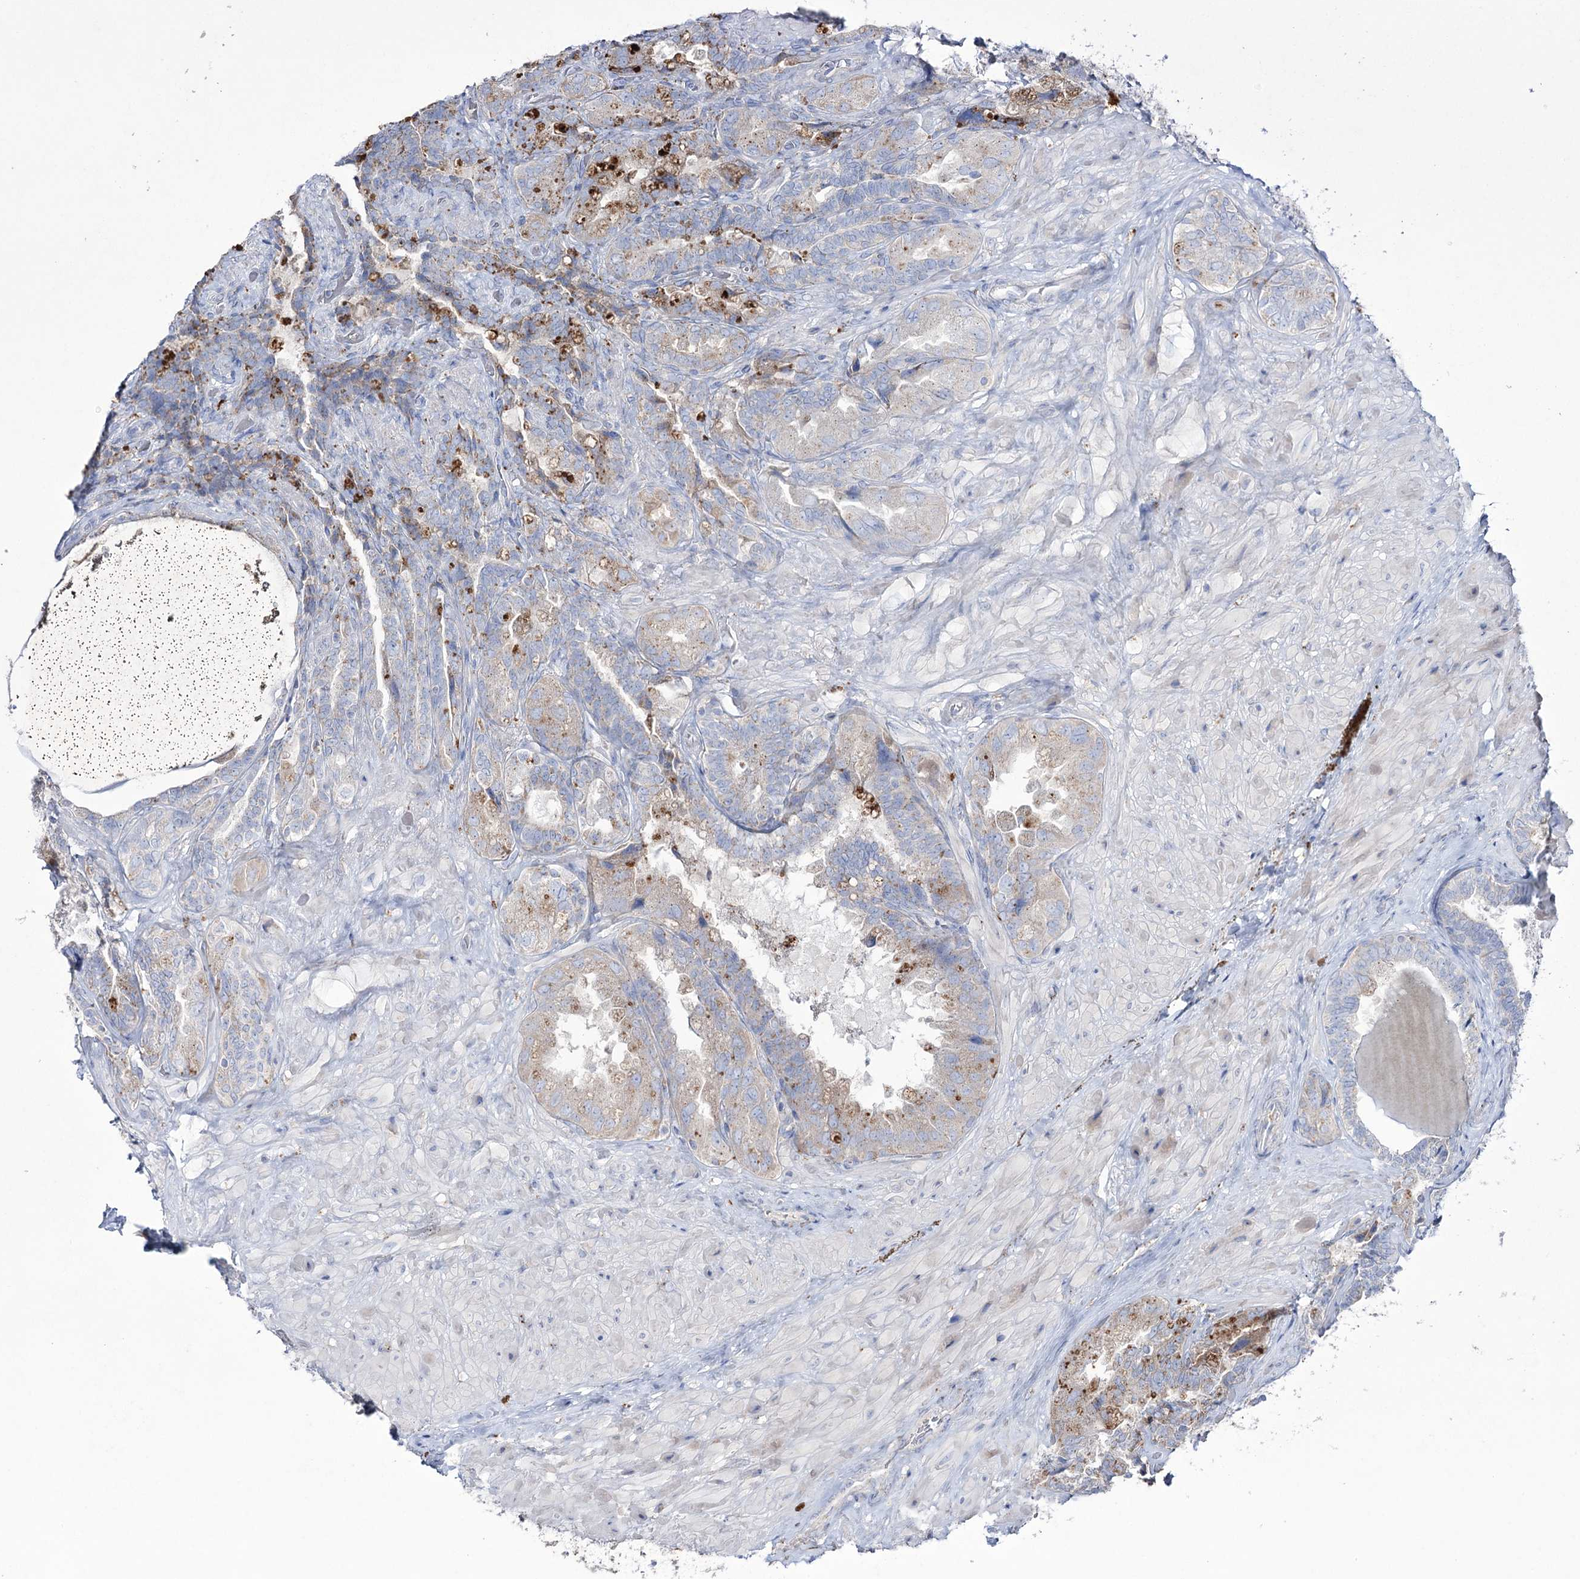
{"staining": {"intensity": "weak", "quantity": "25%-75%", "location": "cytoplasmic/membranous"}, "tissue": "seminal vesicle", "cell_type": "Glandular cells", "image_type": "normal", "snomed": [{"axis": "morphology", "description": "Normal tissue, NOS"}, {"axis": "topography", "description": "Prostate and seminal vesicle, NOS"}, {"axis": "topography", "description": "Prostate"}, {"axis": "topography", "description": "Seminal veicle"}], "caption": "Protein staining of normal seminal vesicle shows weak cytoplasmic/membranous positivity in approximately 25%-75% of glandular cells.", "gene": "NAGLU", "patient": {"sex": "male", "age": 67}}